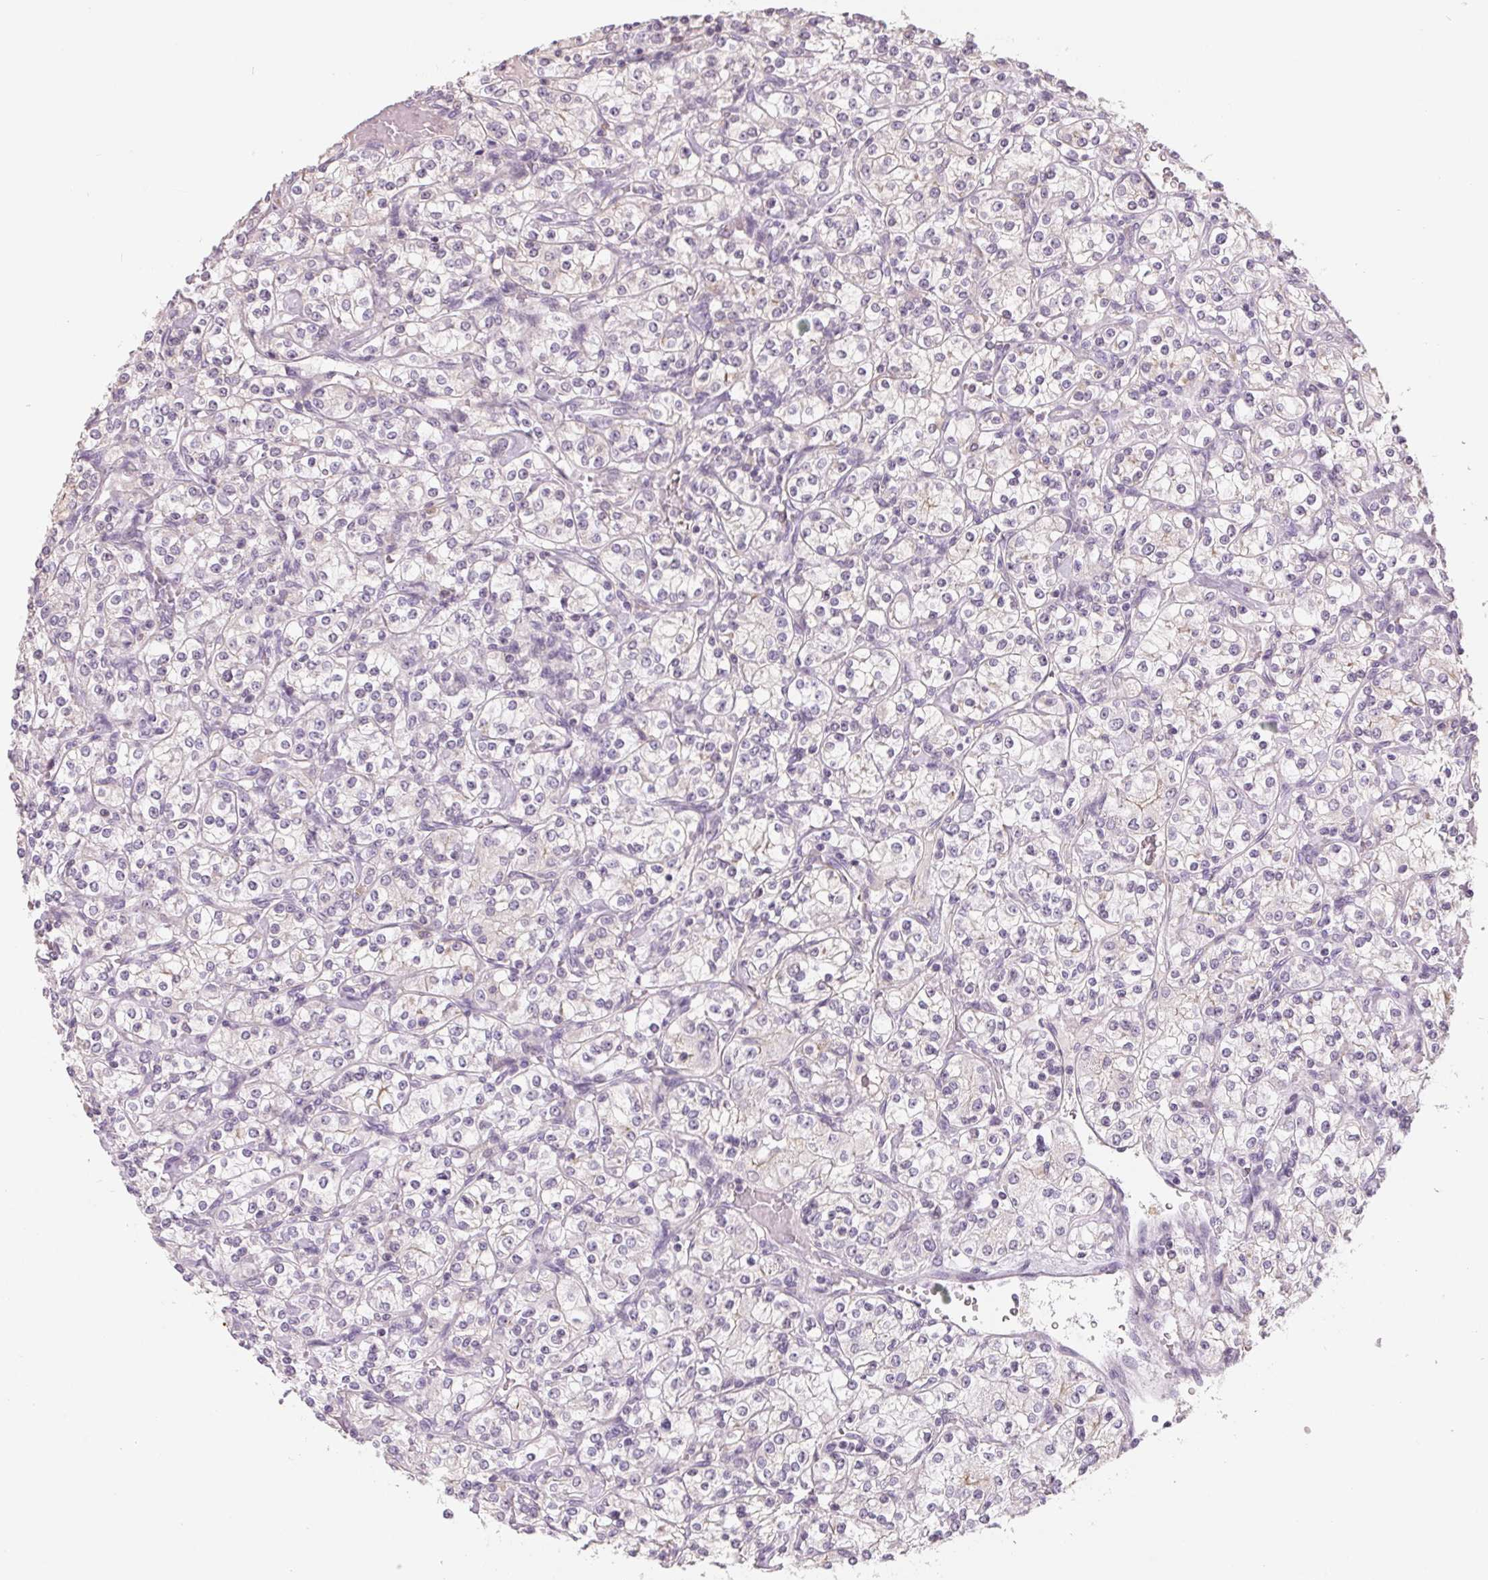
{"staining": {"intensity": "negative", "quantity": "none", "location": "none"}, "tissue": "renal cancer", "cell_type": "Tumor cells", "image_type": "cancer", "snomed": [{"axis": "morphology", "description": "Adenocarcinoma, NOS"}, {"axis": "topography", "description": "Kidney"}], "caption": "This is a histopathology image of immunohistochemistry staining of renal cancer (adenocarcinoma), which shows no positivity in tumor cells.", "gene": "VTCN1", "patient": {"sex": "male", "age": 77}}